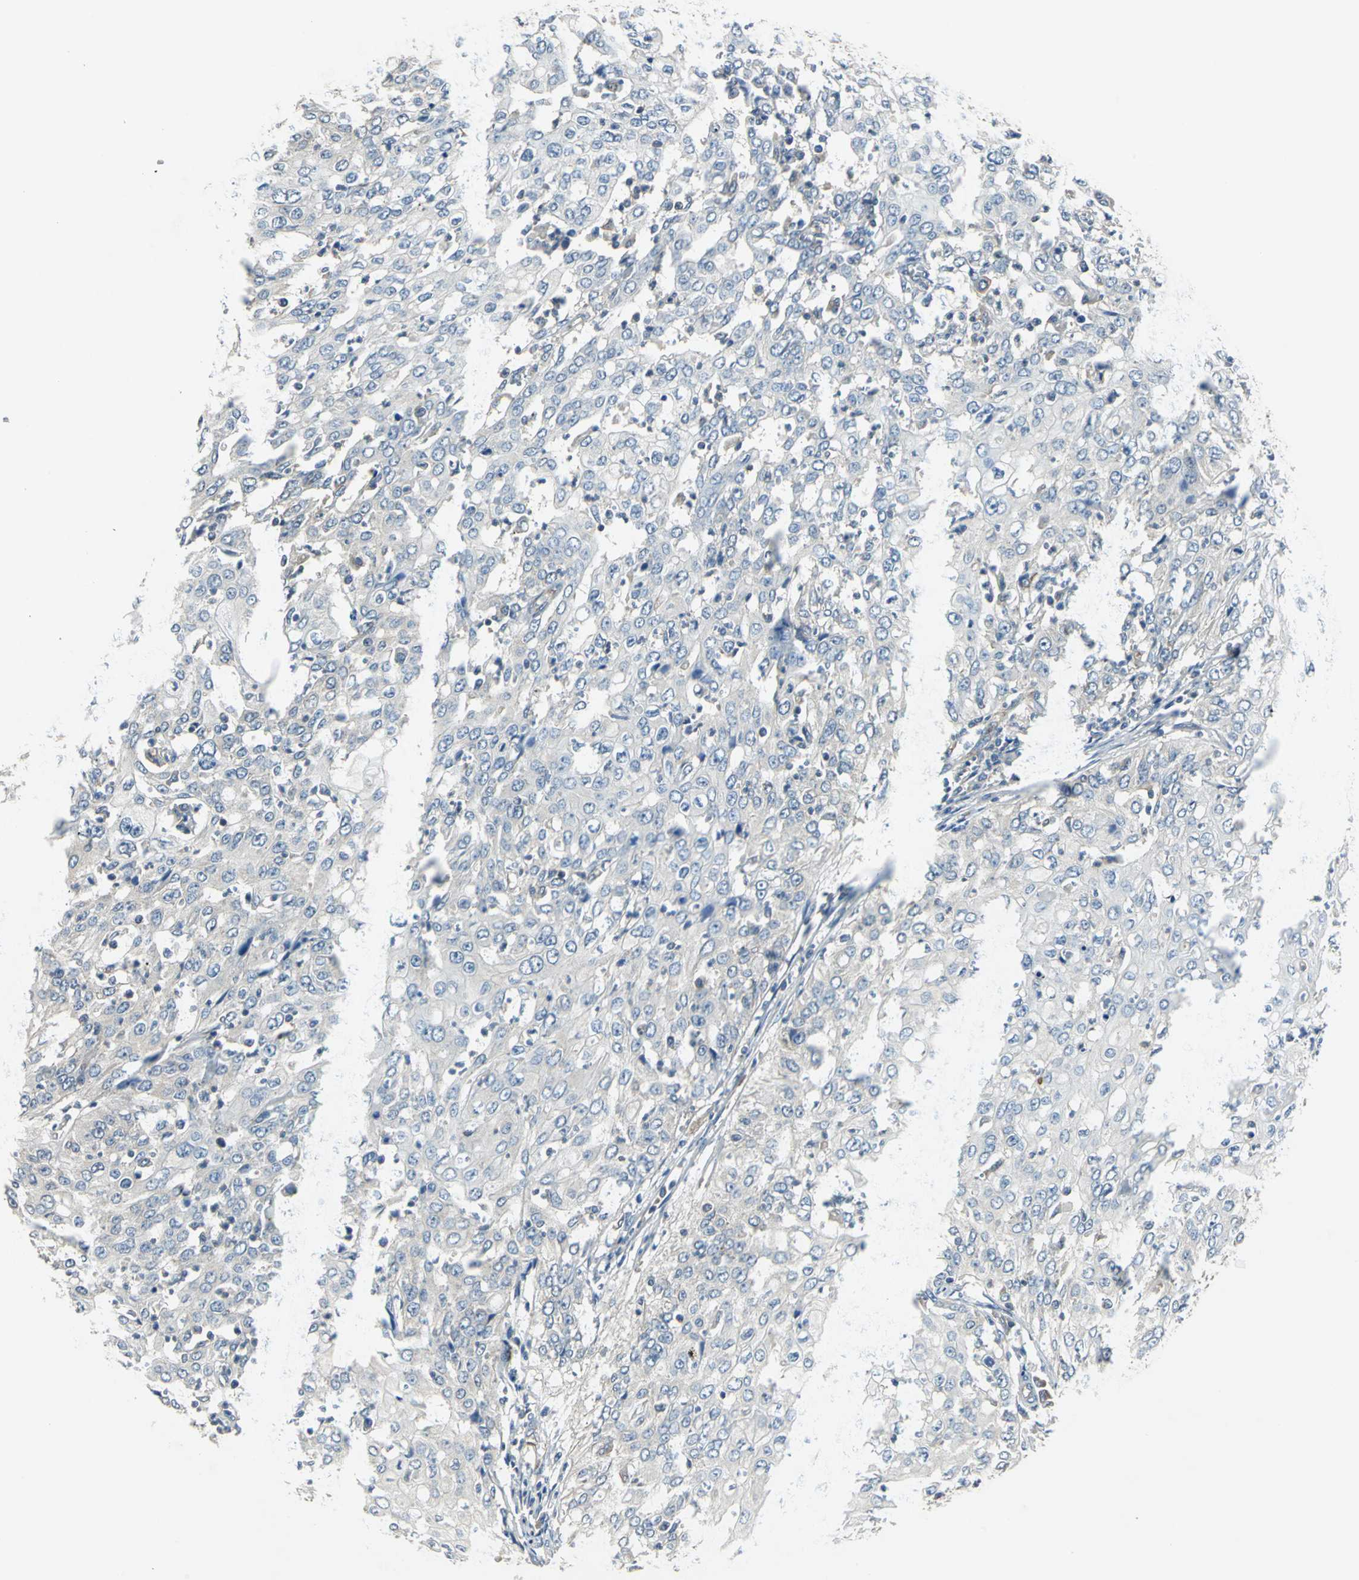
{"staining": {"intensity": "negative", "quantity": "none", "location": "none"}, "tissue": "cervical cancer", "cell_type": "Tumor cells", "image_type": "cancer", "snomed": [{"axis": "morphology", "description": "Squamous cell carcinoma, NOS"}, {"axis": "topography", "description": "Cervix"}], "caption": "An immunohistochemistry (IHC) micrograph of squamous cell carcinoma (cervical) is shown. There is no staining in tumor cells of squamous cell carcinoma (cervical).", "gene": "RAPGEF1", "patient": {"sex": "female", "age": 39}}